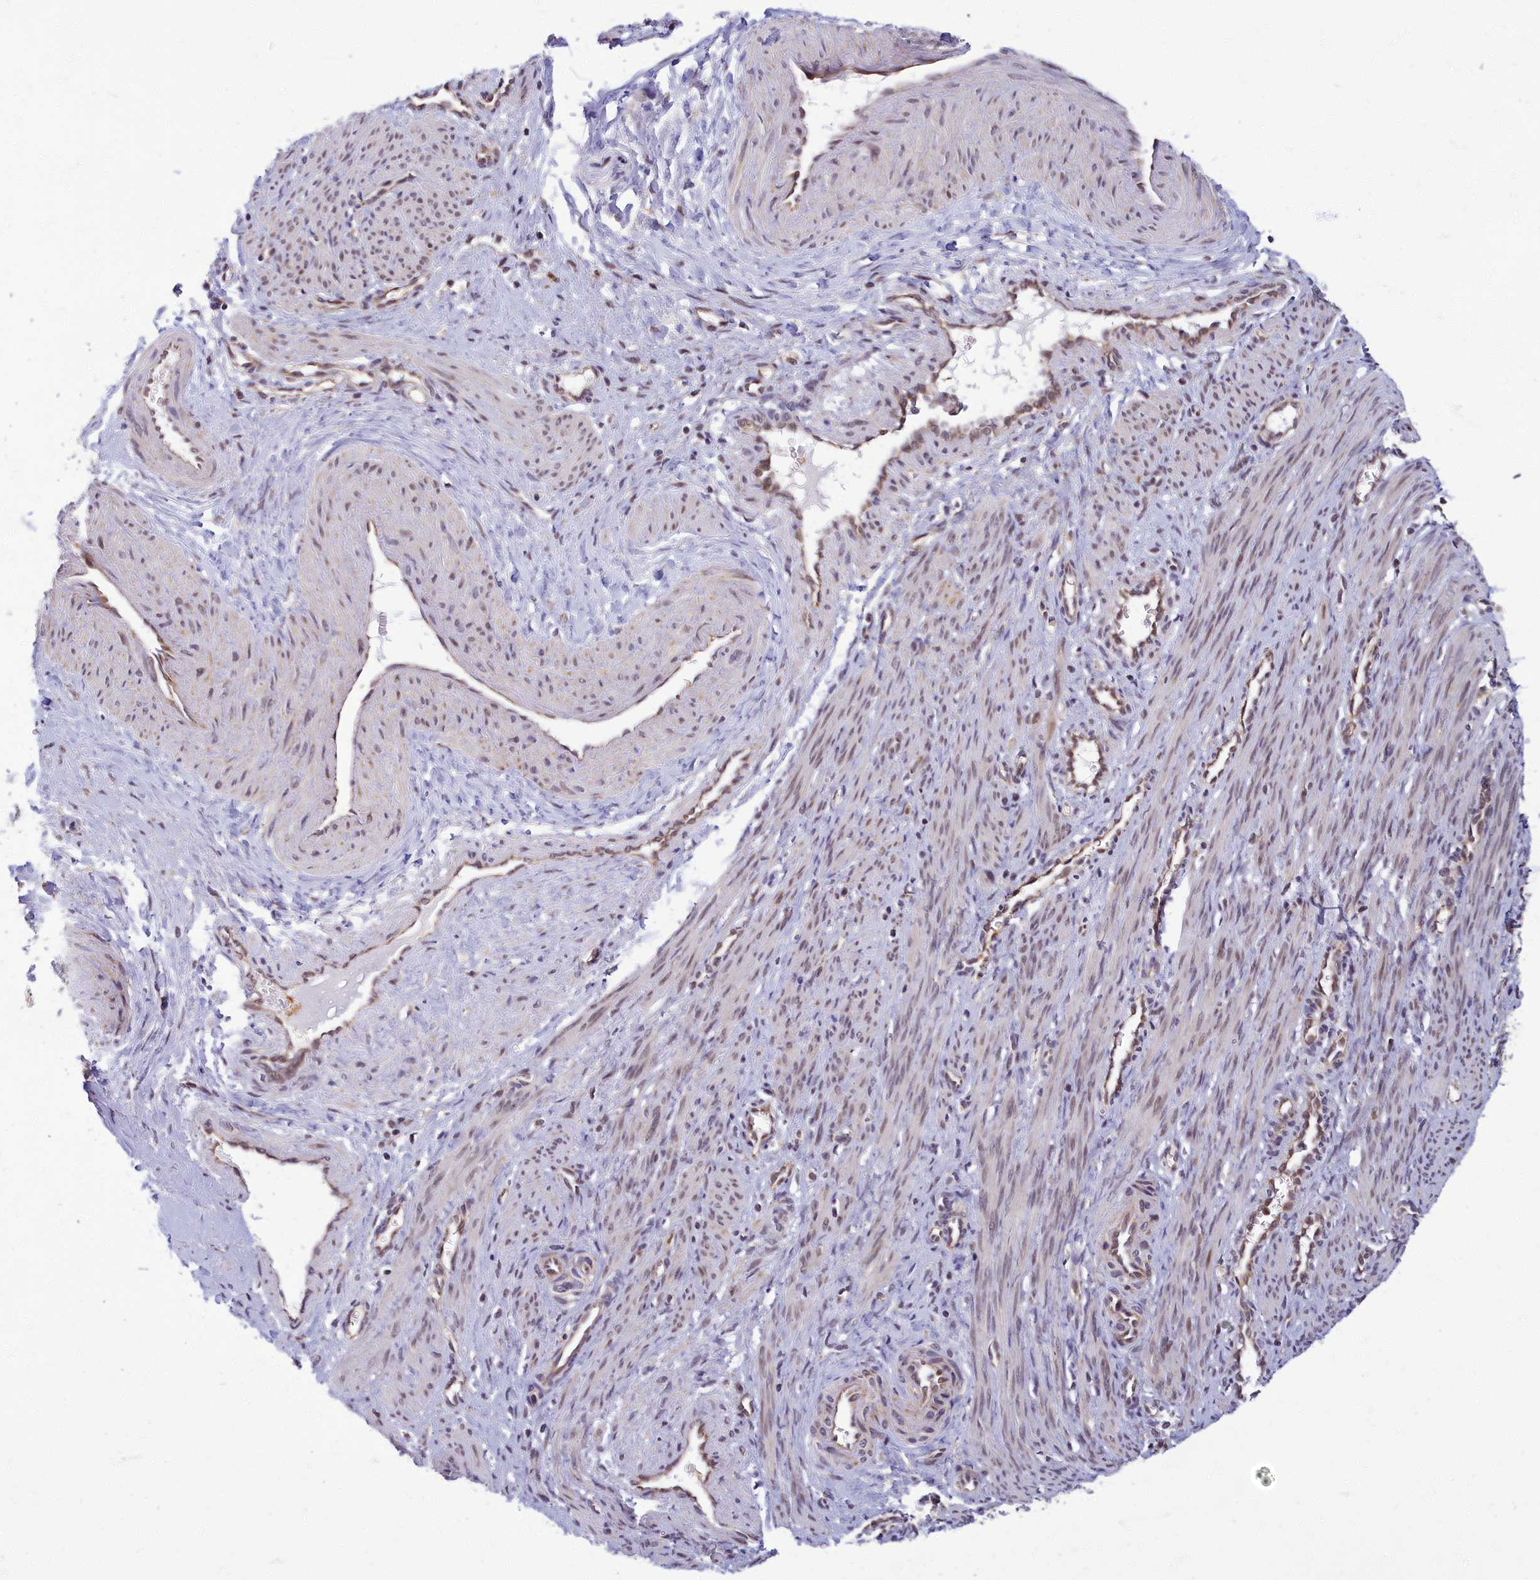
{"staining": {"intensity": "weak", "quantity": "25%-75%", "location": "nuclear"}, "tissue": "smooth muscle", "cell_type": "Smooth muscle cells", "image_type": "normal", "snomed": [{"axis": "morphology", "description": "Normal tissue, NOS"}, {"axis": "topography", "description": "Endometrium"}], "caption": "Smooth muscle stained for a protein (brown) displays weak nuclear positive staining in approximately 25%-75% of smooth muscle cells.", "gene": "EARS2", "patient": {"sex": "female", "age": 33}}